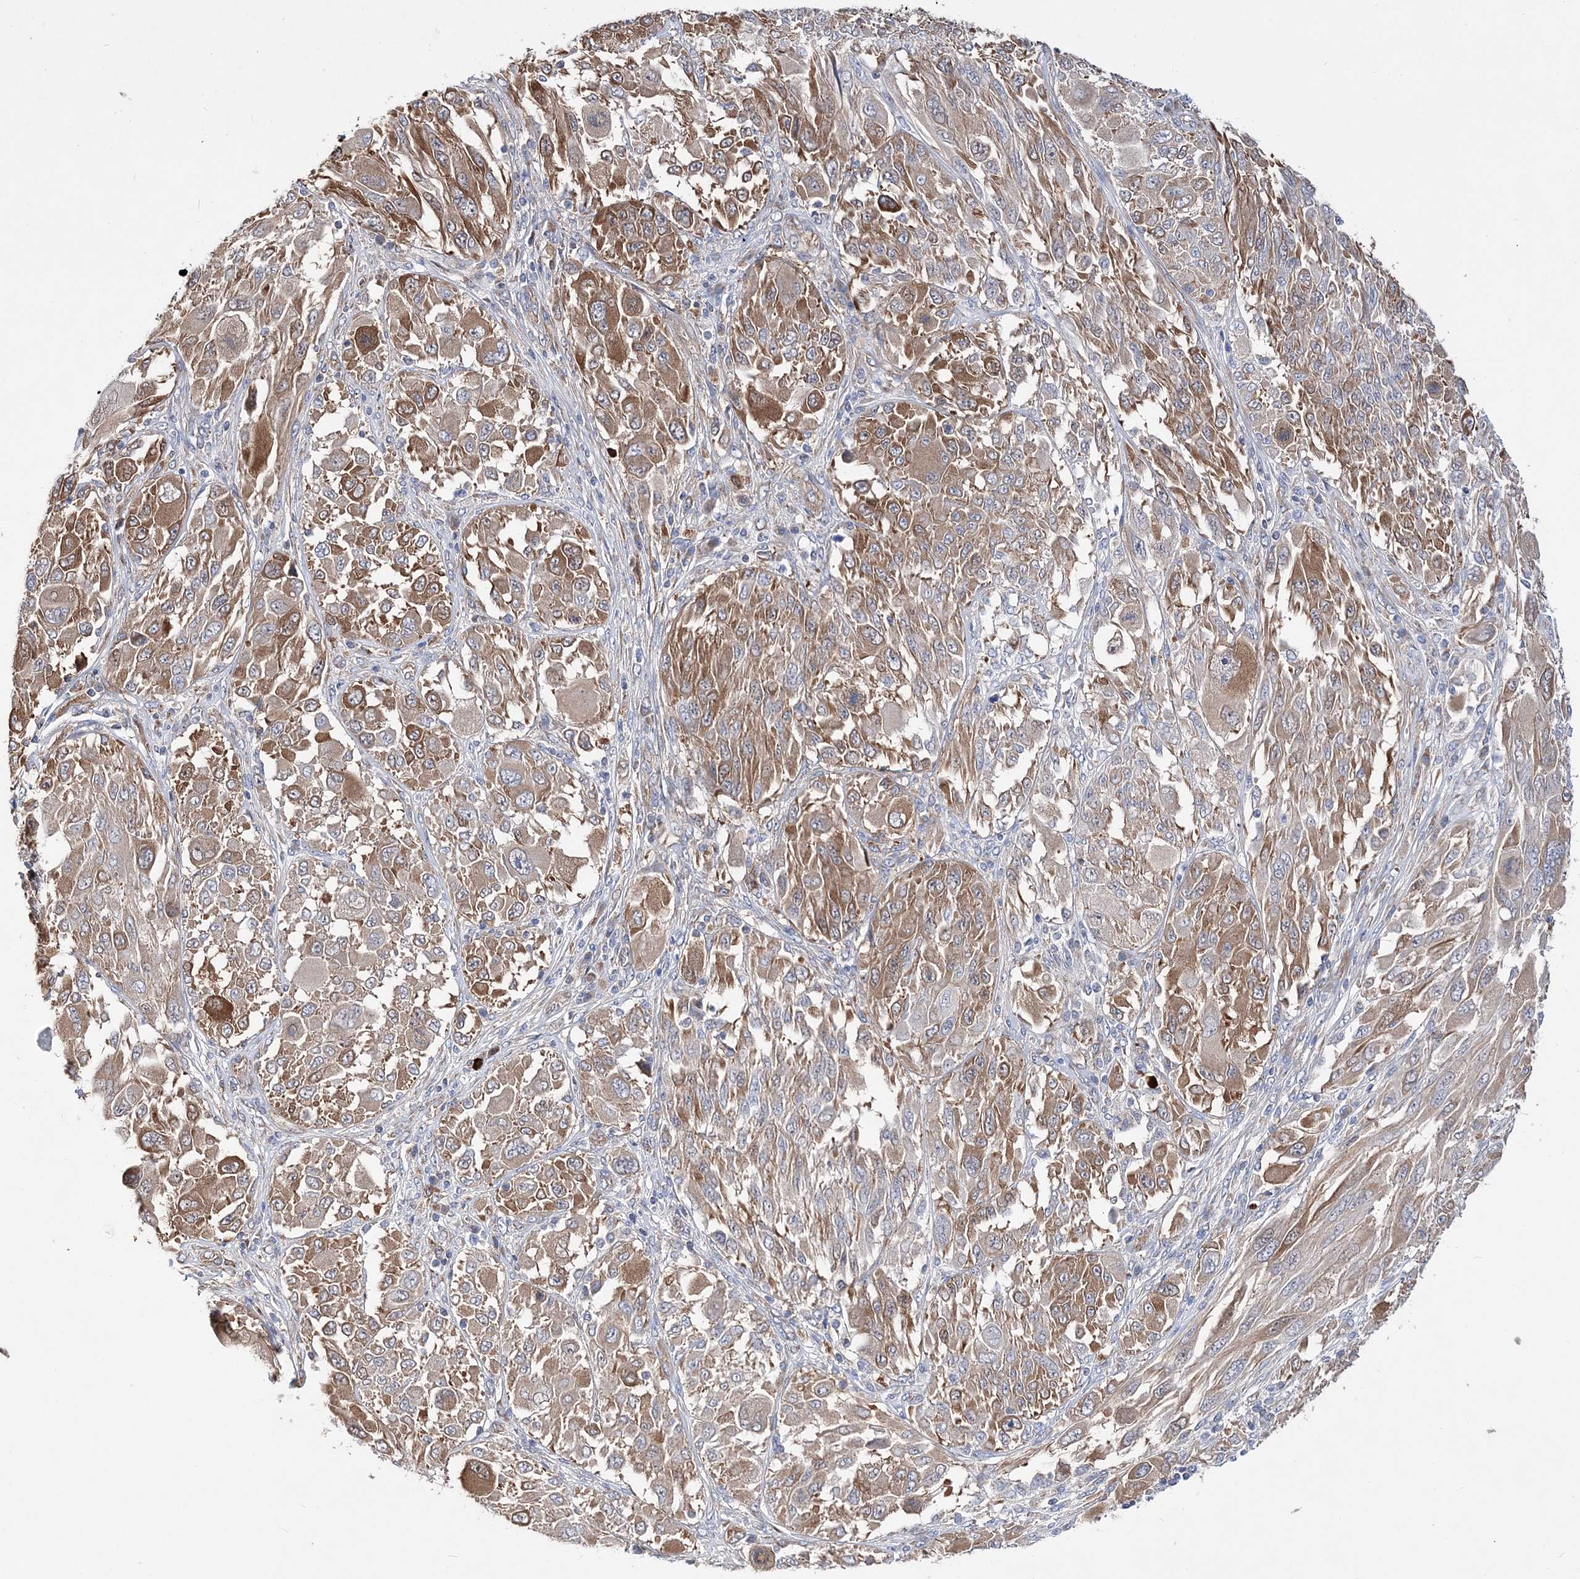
{"staining": {"intensity": "moderate", "quantity": ">75%", "location": "cytoplasmic/membranous"}, "tissue": "melanoma", "cell_type": "Tumor cells", "image_type": "cancer", "snomed": [{"axis": "morphology", "description": "Malignant melanoma, NOS"}, {"axis": "topography", "description": "Skin"}], "caption": "Protein staining shows moderate cytoplasmic/membranous positivity in approximately >75% of tumor cells in melanoma.", "gene": "JKAMP", "patient": {"sex": "female", "age": 91}}